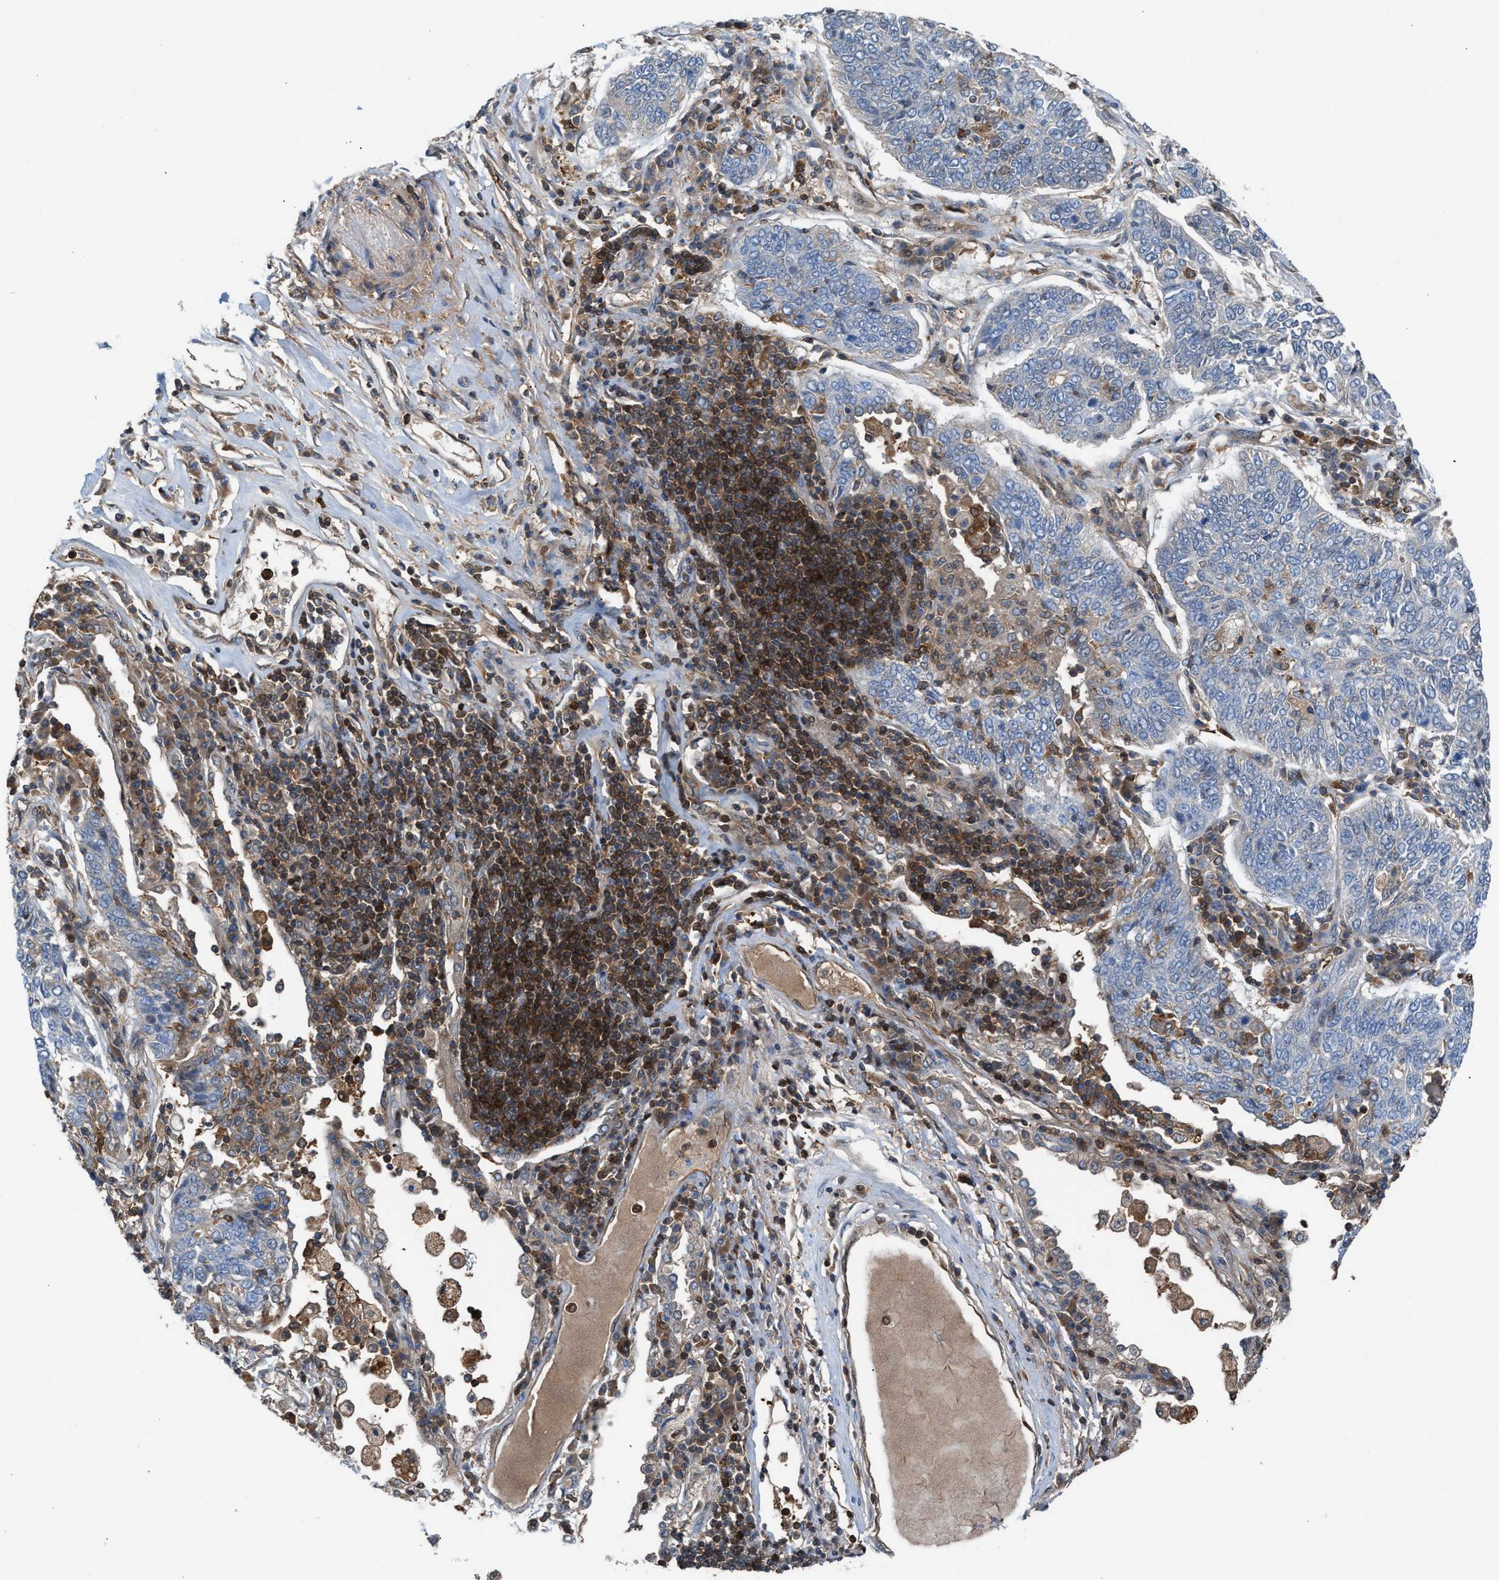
{"staining": {"intensity": "negative", "quantity": "none", "location": "none"}, "tissue": "lung cancer", "cell_type": "Tumor cells", "image_type": "cancer", "snomed": [{"axis": "morphology", "description": "Normal tissue, NOS"}, {"axis": "morphology", "description": "Squamous cell carcinoma, NOS"}, {"axis": "topography", "description": "Cartilage tissue"}, {"axis": "topography", "description": "Bronchus"}, {"axis": "topography", "description": "Lung"}], "caption": "Lung cancer stained for a protein using immunohistochemistry reveals no expression tumor cells.", "gene": "TPK1", "patient": {"sex": "female", "age": 49}}